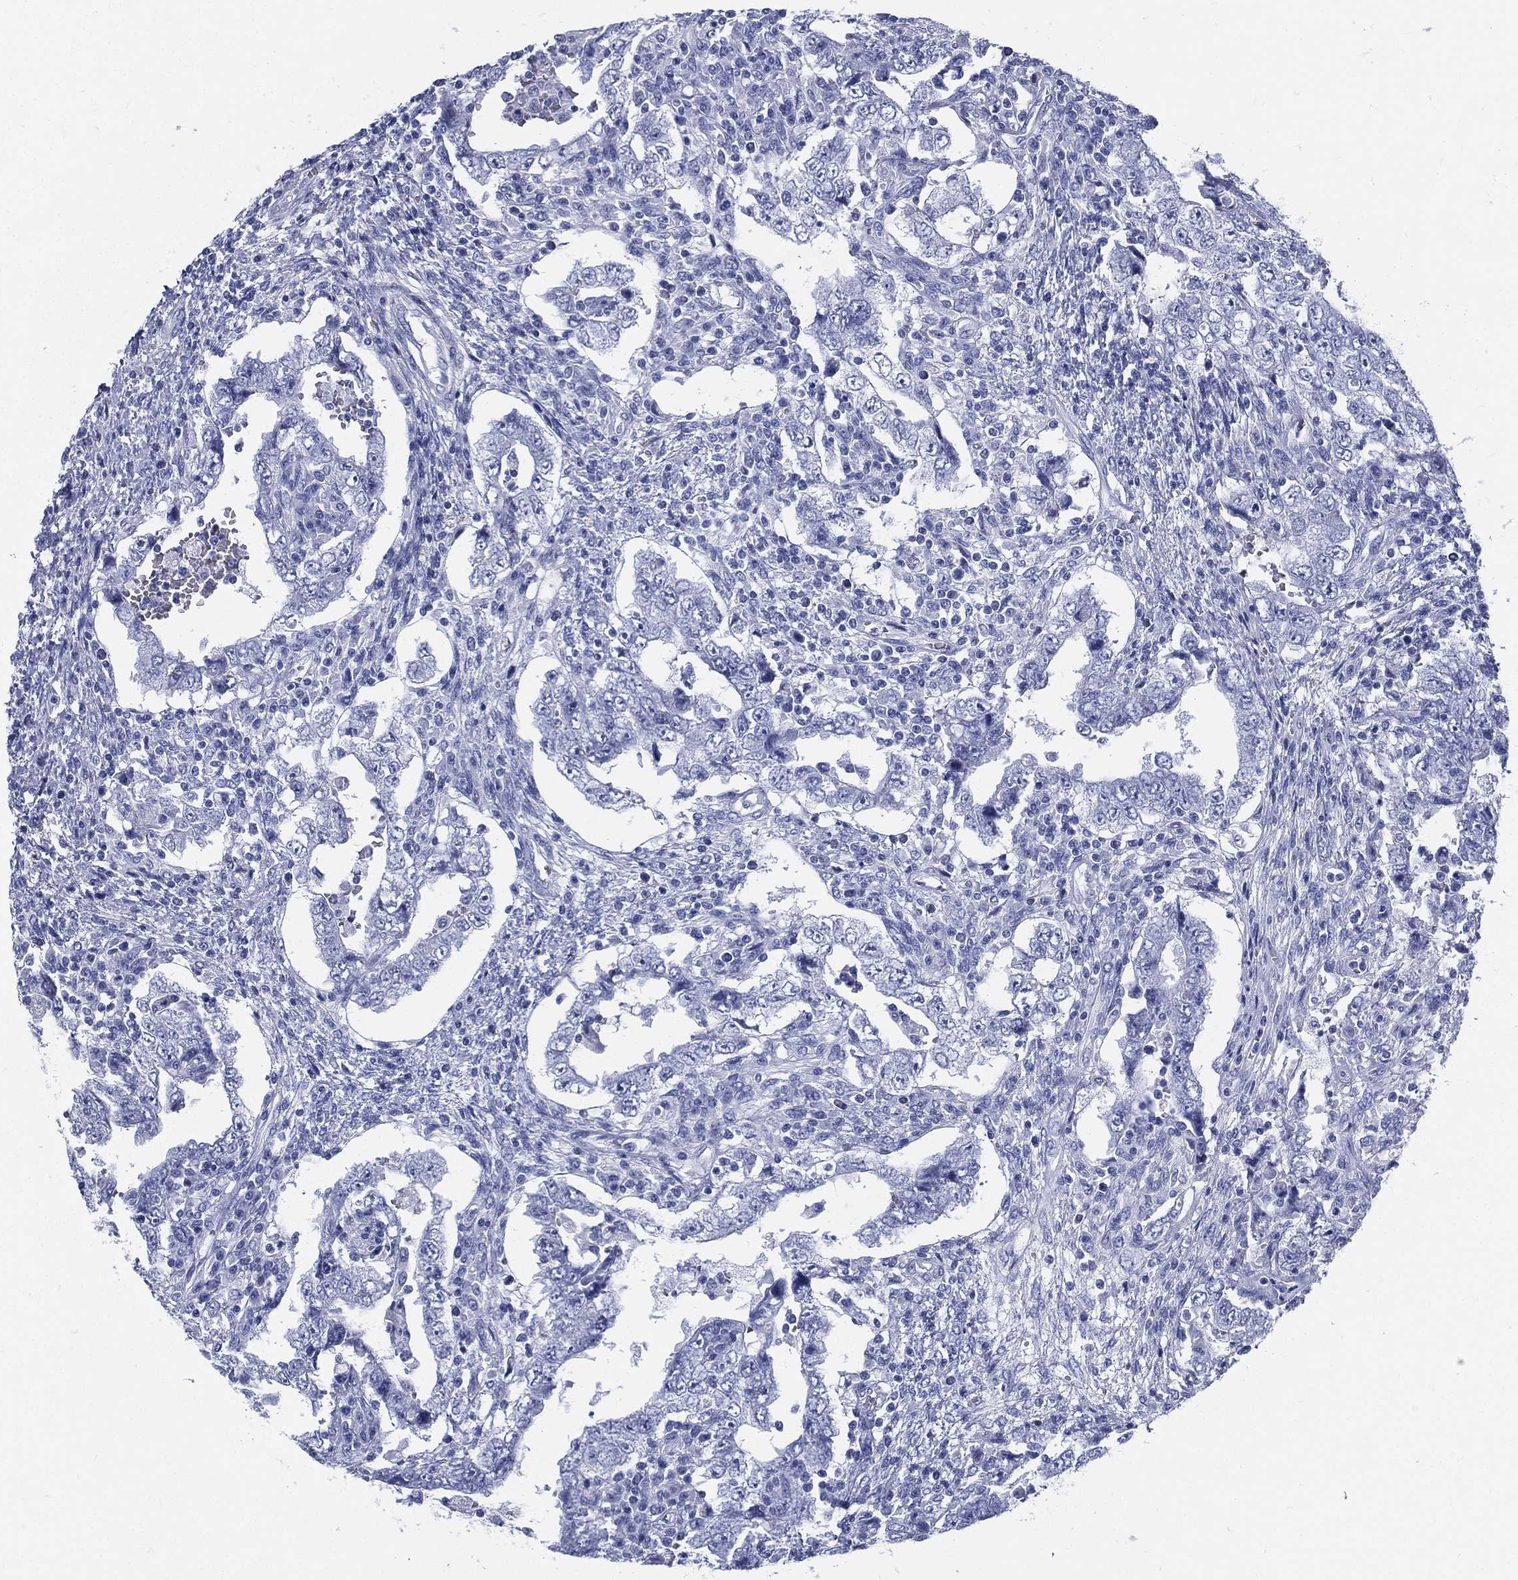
{"staining": {"intensity": "negative", "quantity": "none", "location": "none"}, "tissue": "testis cancer", "cell_type": "Tumor cells", "image_type": "cancer", "snomed": [{"axis": "morphology", "description": "Carcinoma, Embryonal, NOS"}, {"axis": "topography", "description": "Testis"}], "caption": "This image is of testis embryonal carcinoma stained with immunohistochemistry to label a protein in brown with the nuclei are counter-stained blue. There is no expression in tumor cells.", "gene": "ATP1B2", "patient": {"sex": "male", "age": 26}}